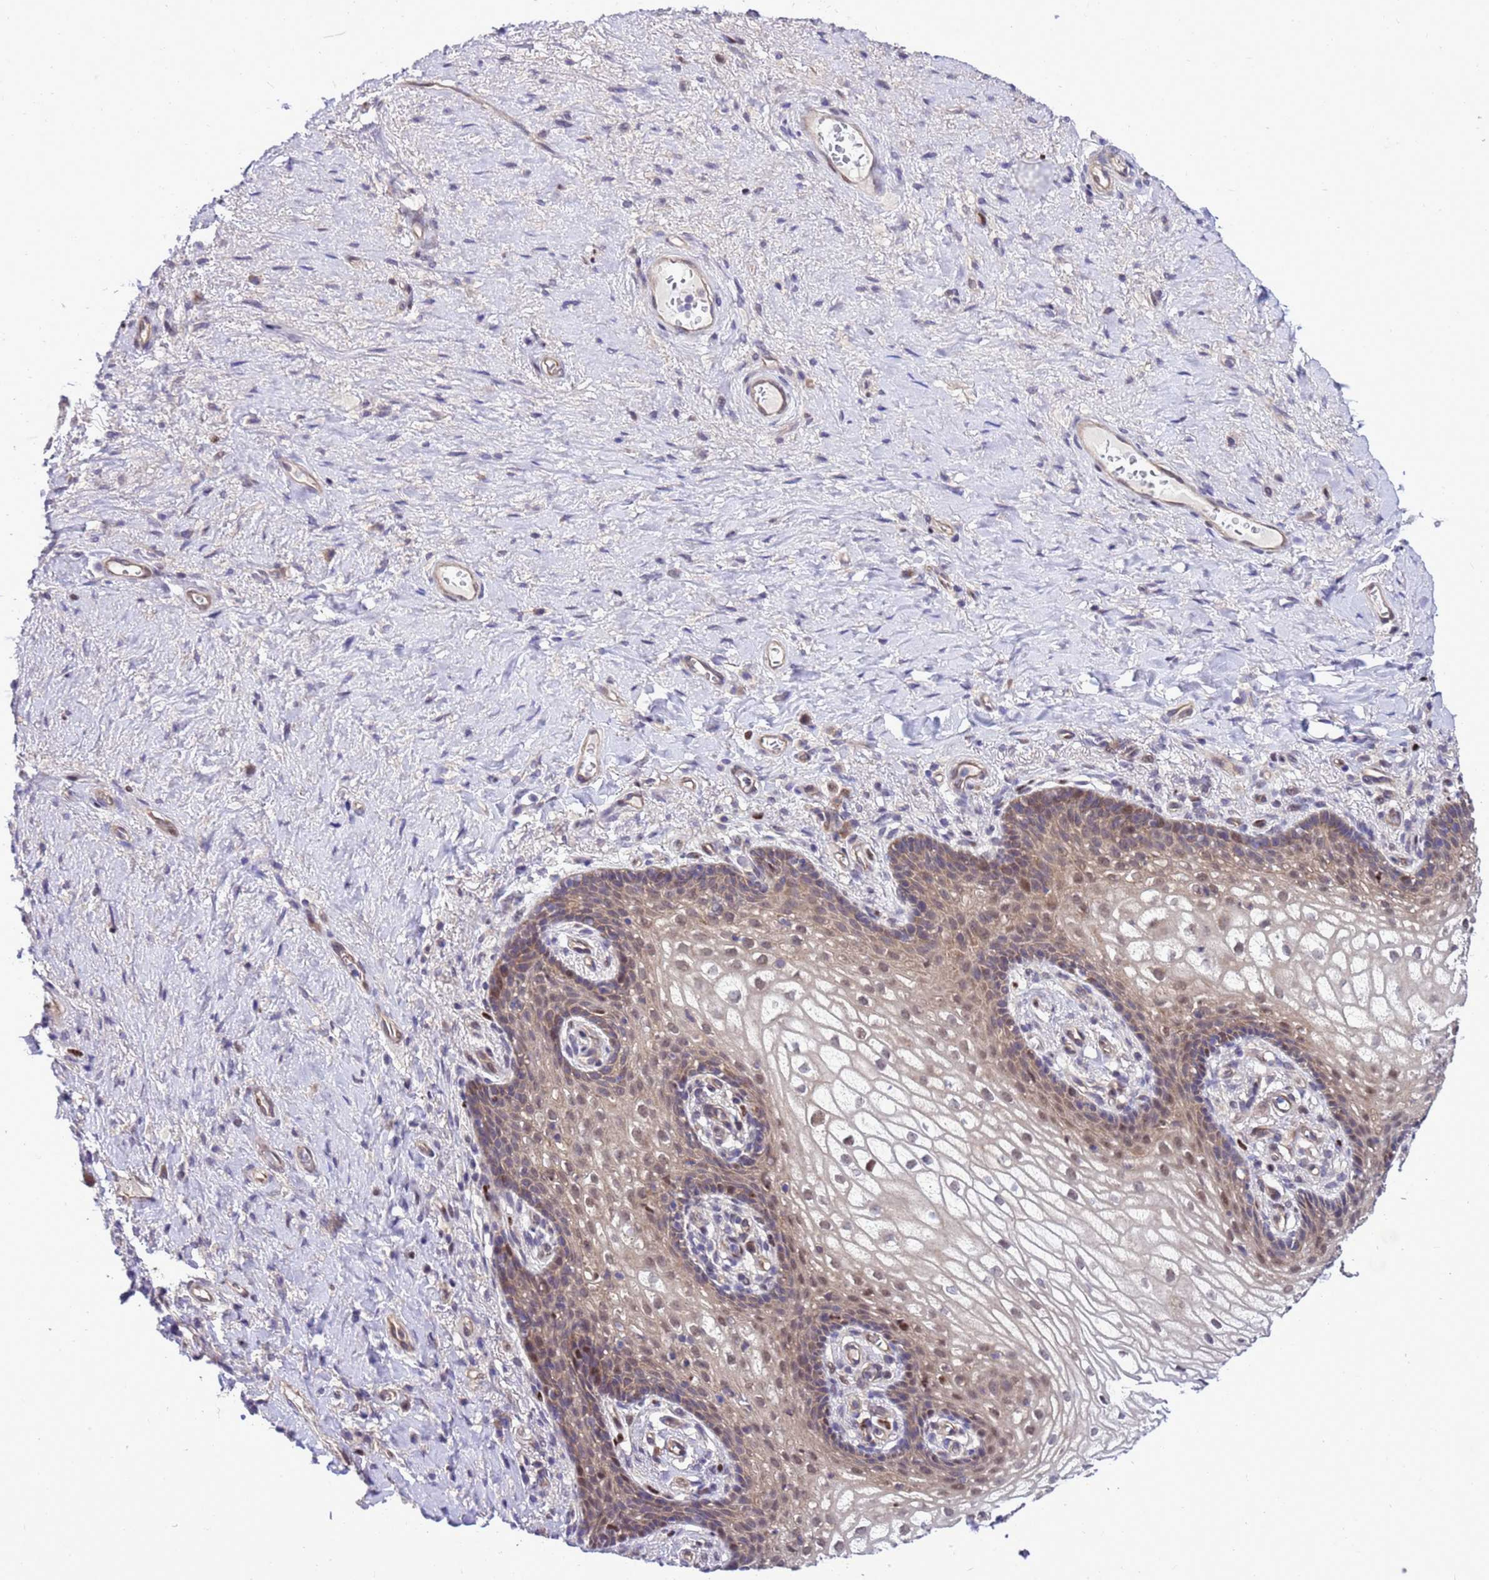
{"staining": {"intensity": "moderate", "quantity": "<25%", "location": "cytoplasmic/membranous,nuclear"}, "tissue": "vagina", "cell_type": "Squamous epithelial cells", "image_type": "normal", "snomed": [{"axis": "morphology", "description": "Normal tissue, NOS"}, {"axis": "topography", "description": "Vagina"}], "caption": "Protein expression analysis of benign vagina displays moderate cytoplasmic/membranous,nuclear positivity in approximately <25% of squamous epithelial cells.", "gene": "RASD1", "patient": {"sex": "female", "age": 60}}